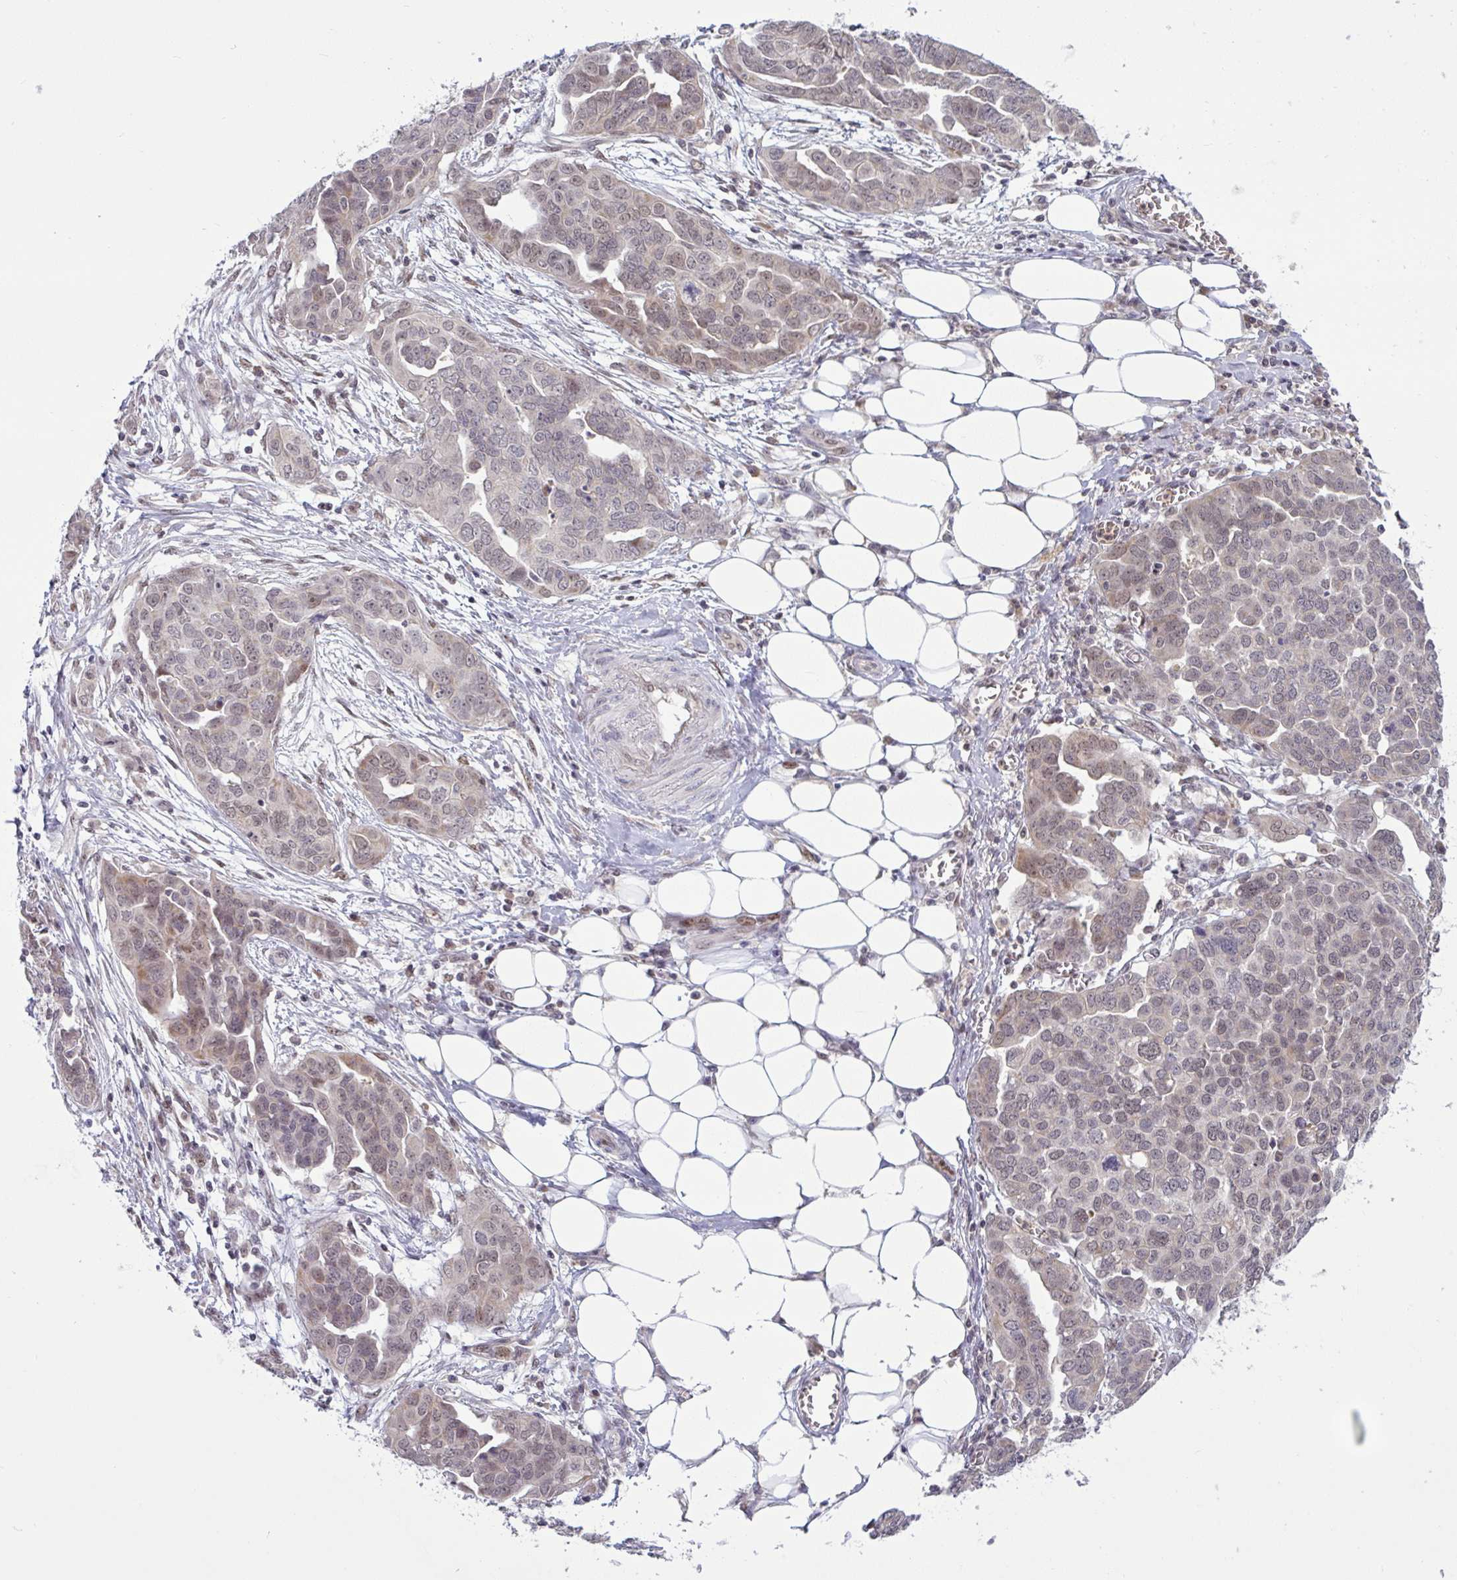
{"staining": {"intensity": "weak", "quantity": "25%-75%", "location": "cytoplasmic/membranous,nuclear"}, "tissue": "ovarian cancer", "cell_type": "Tumor cells", "image_type": "cancer", "snomed": [{"axis": "morphology", "description": "Cystadenocarcinoma, serous, NOS"}, {"axis": "topography", "description": "Ovary"}], "caption": "DAB immunohistochemical staining of serous cystadenocarcinoma (ovarian) displays weak cytoplasmic/membranous and nuclear protein positivity in about 25%-75% of tumor cells.", "gene": "KLF2", "patient": {"sex": "female", "age": 59}}